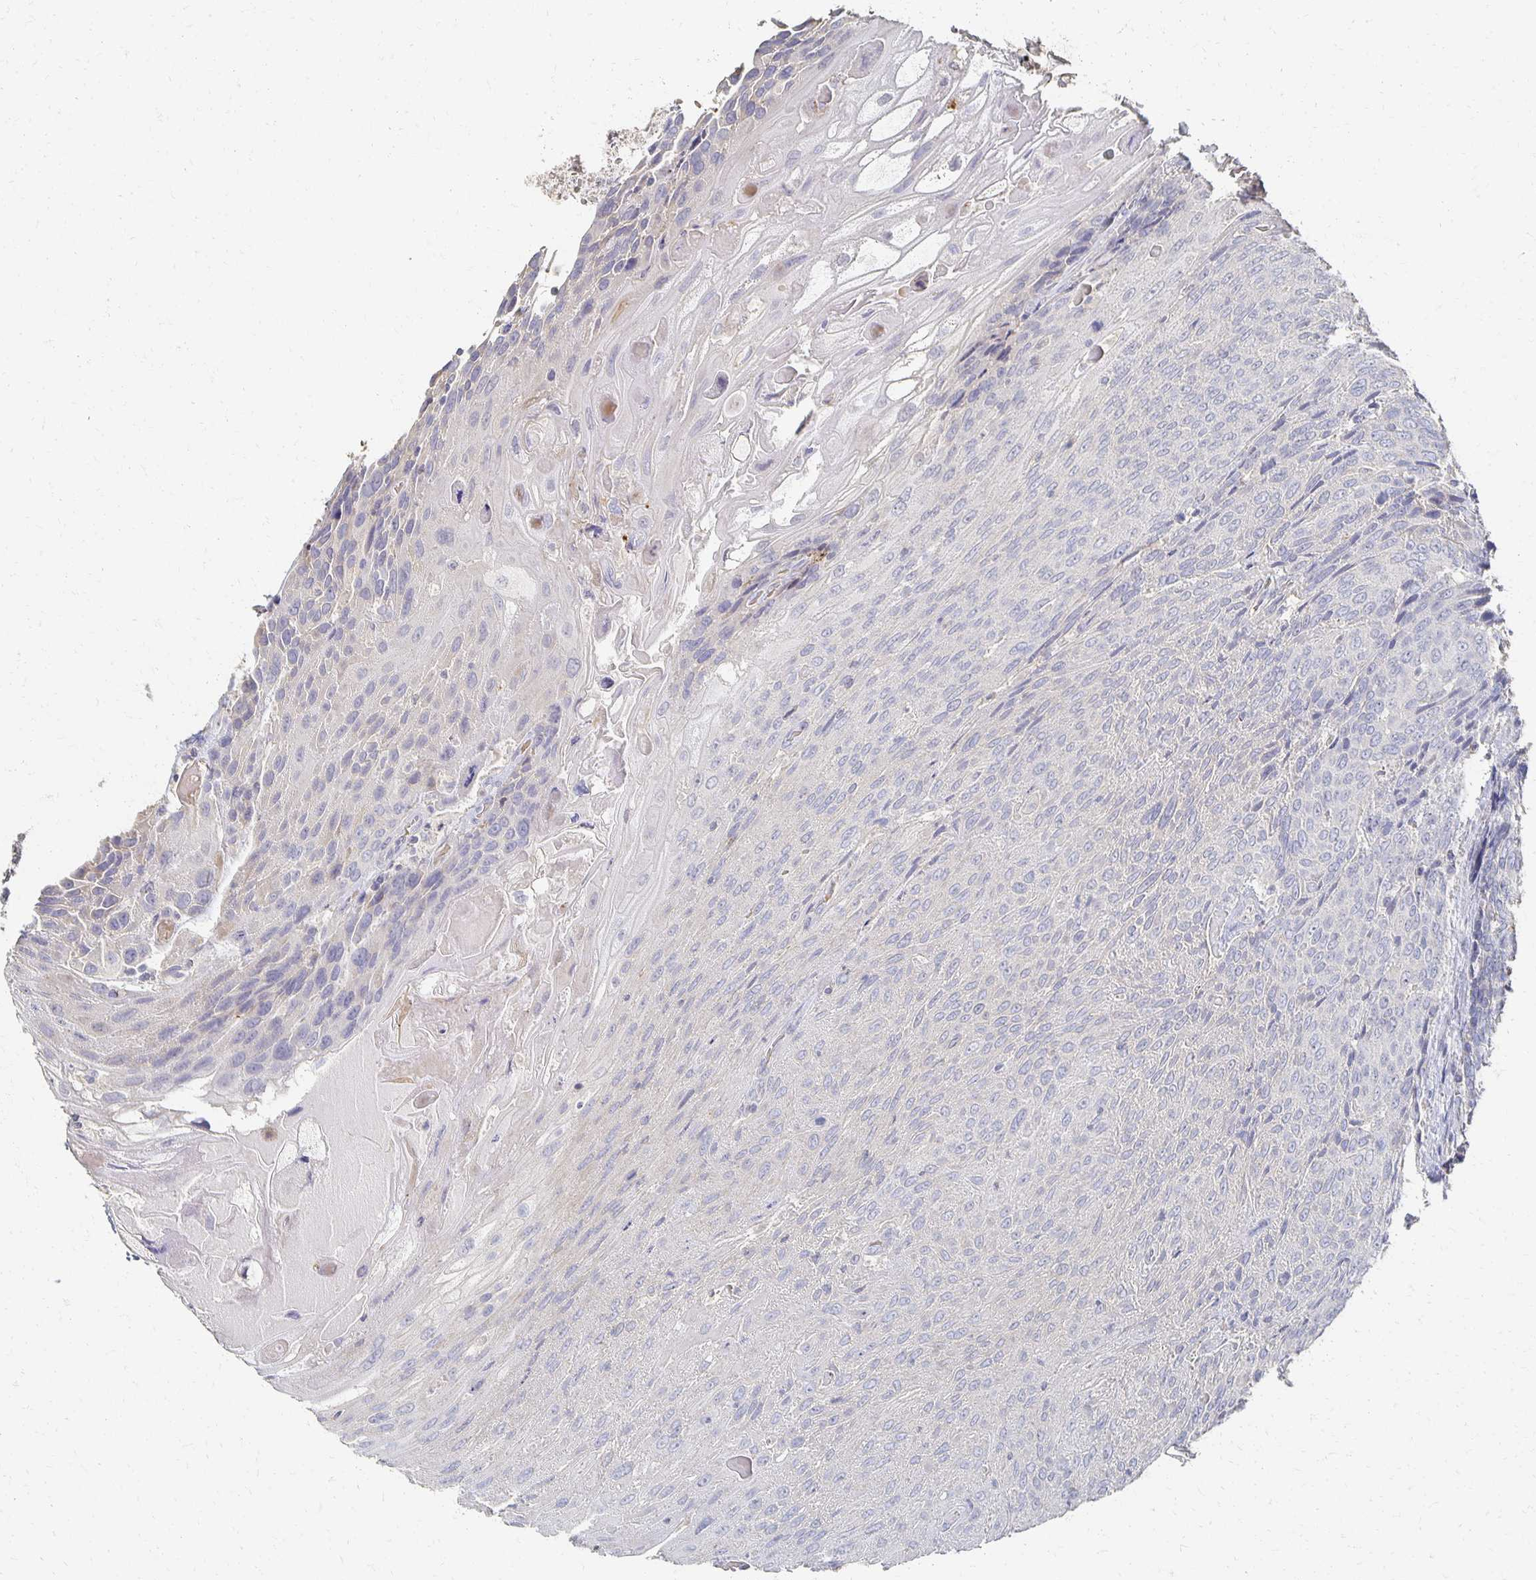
{"staining": {"intensity": "negative", "quantity": "none", "location": "none"}, "tissue": "urothelial cancer", "cell_type": "Tumor cells", "image_type": "cancer", "snomed": [{"axis": "morphology", "description": "Urothelial carcinoma, High grade"}, {"axis": "topography", "description": "Urinary bladder"}], "caption": "DAB immunohistochemical staining of urothelial cancer exhibits no significant positivity in tumor cells.", "gene": "CST6", "patient": {"sex": "female", "age": 70}}